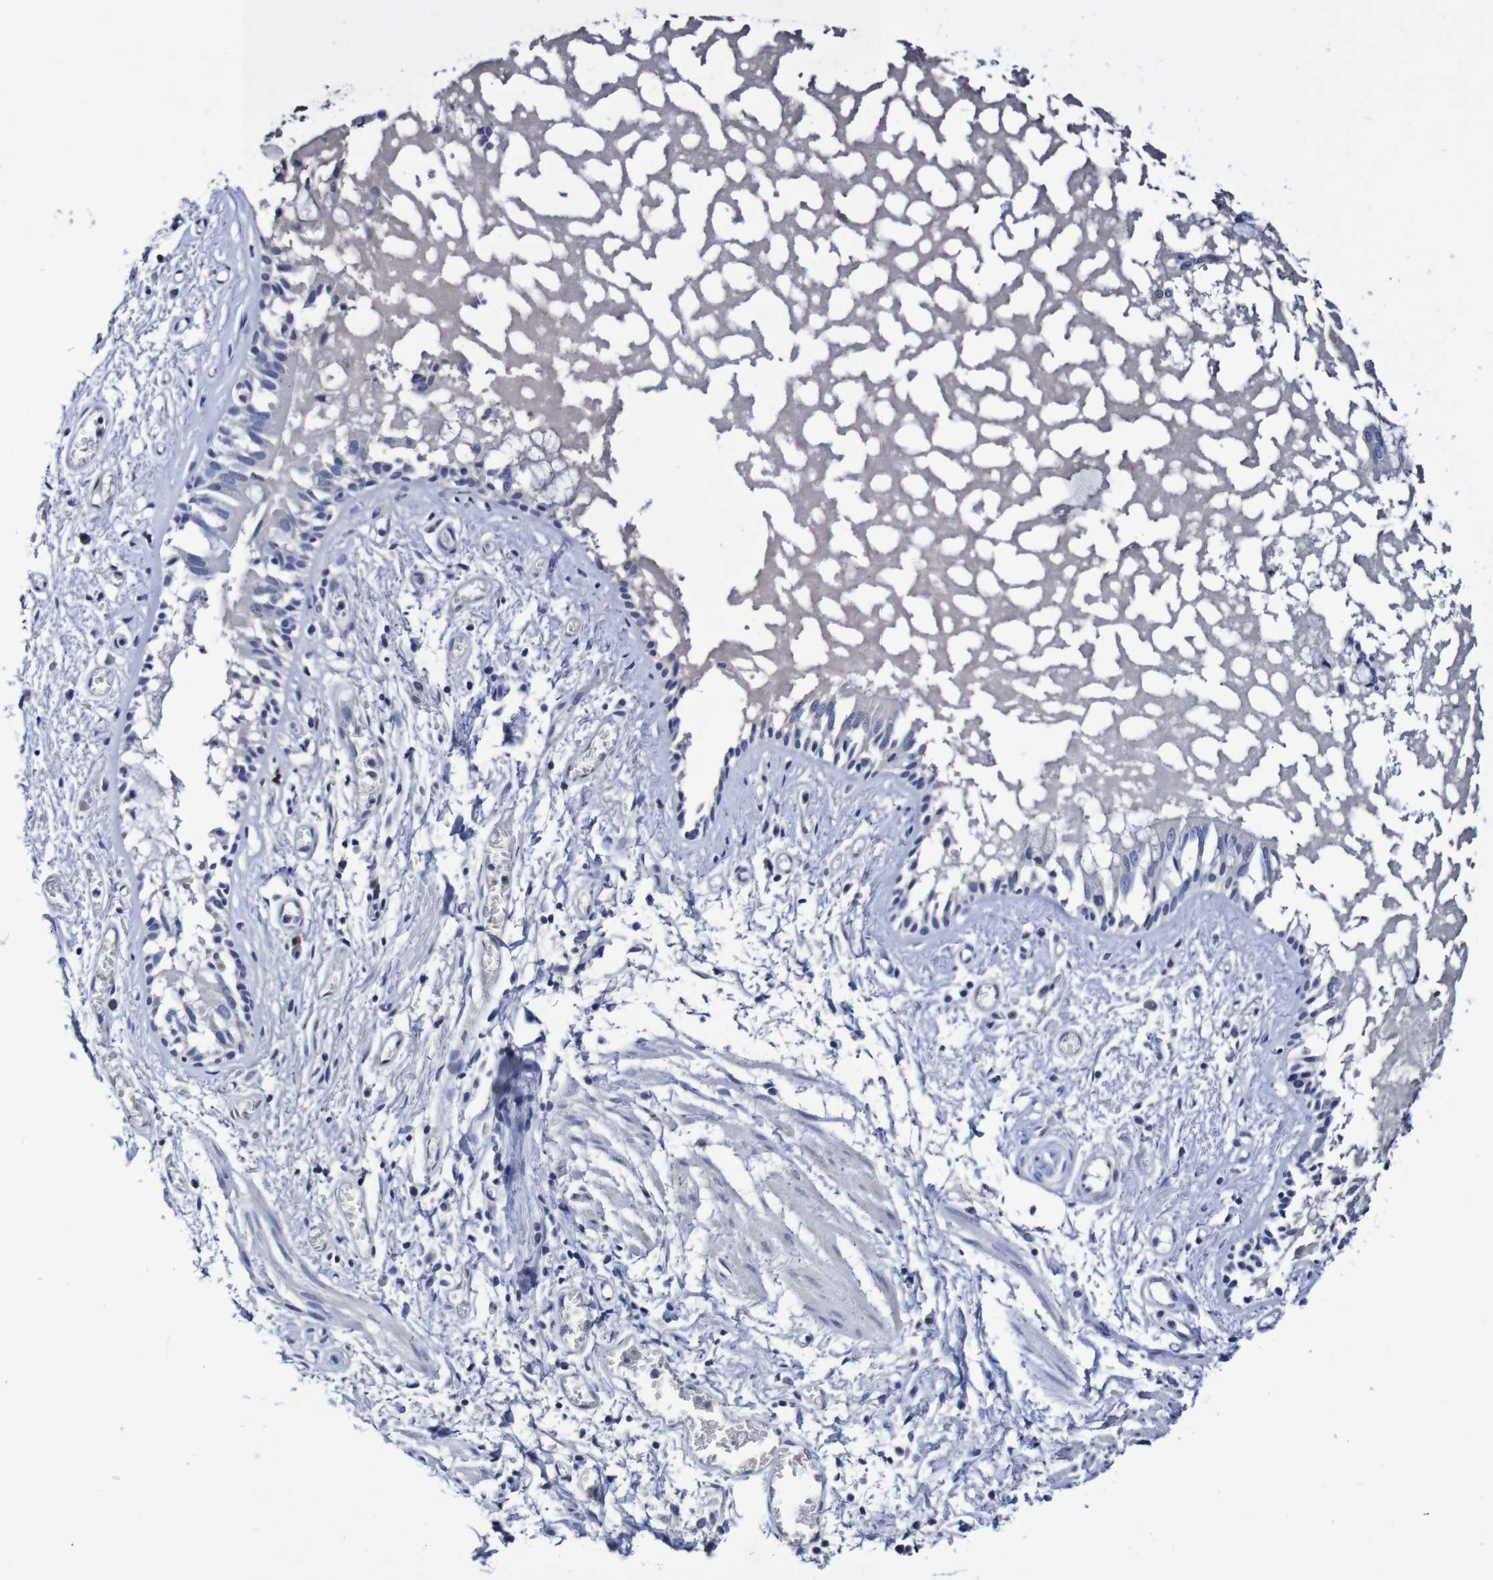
{"staining": {"intensity": "negative", "quantity": "none", "location": "none"}, "tissue": "bronchus", "cell_type": "Respiratory epithelial cells", "image_type": "normal", "snomed": [{"axis": "morphology", "description": "Normal tissue, NOS"}, {"axis": "morphology", "description": "Inflammation, NOS"}, {"axis": "topography", "description": "Cartilage tissue"}, {"axis": "topography", "description": "Lung"}], "caption": "Immunohistochemistry micrograph of benign bronchus stained for a protein (brown), which reveals no staining in respiratory epithelial cells.", "gene": "ACVR1C", "patient": {"sex": "male", "age": 71}}